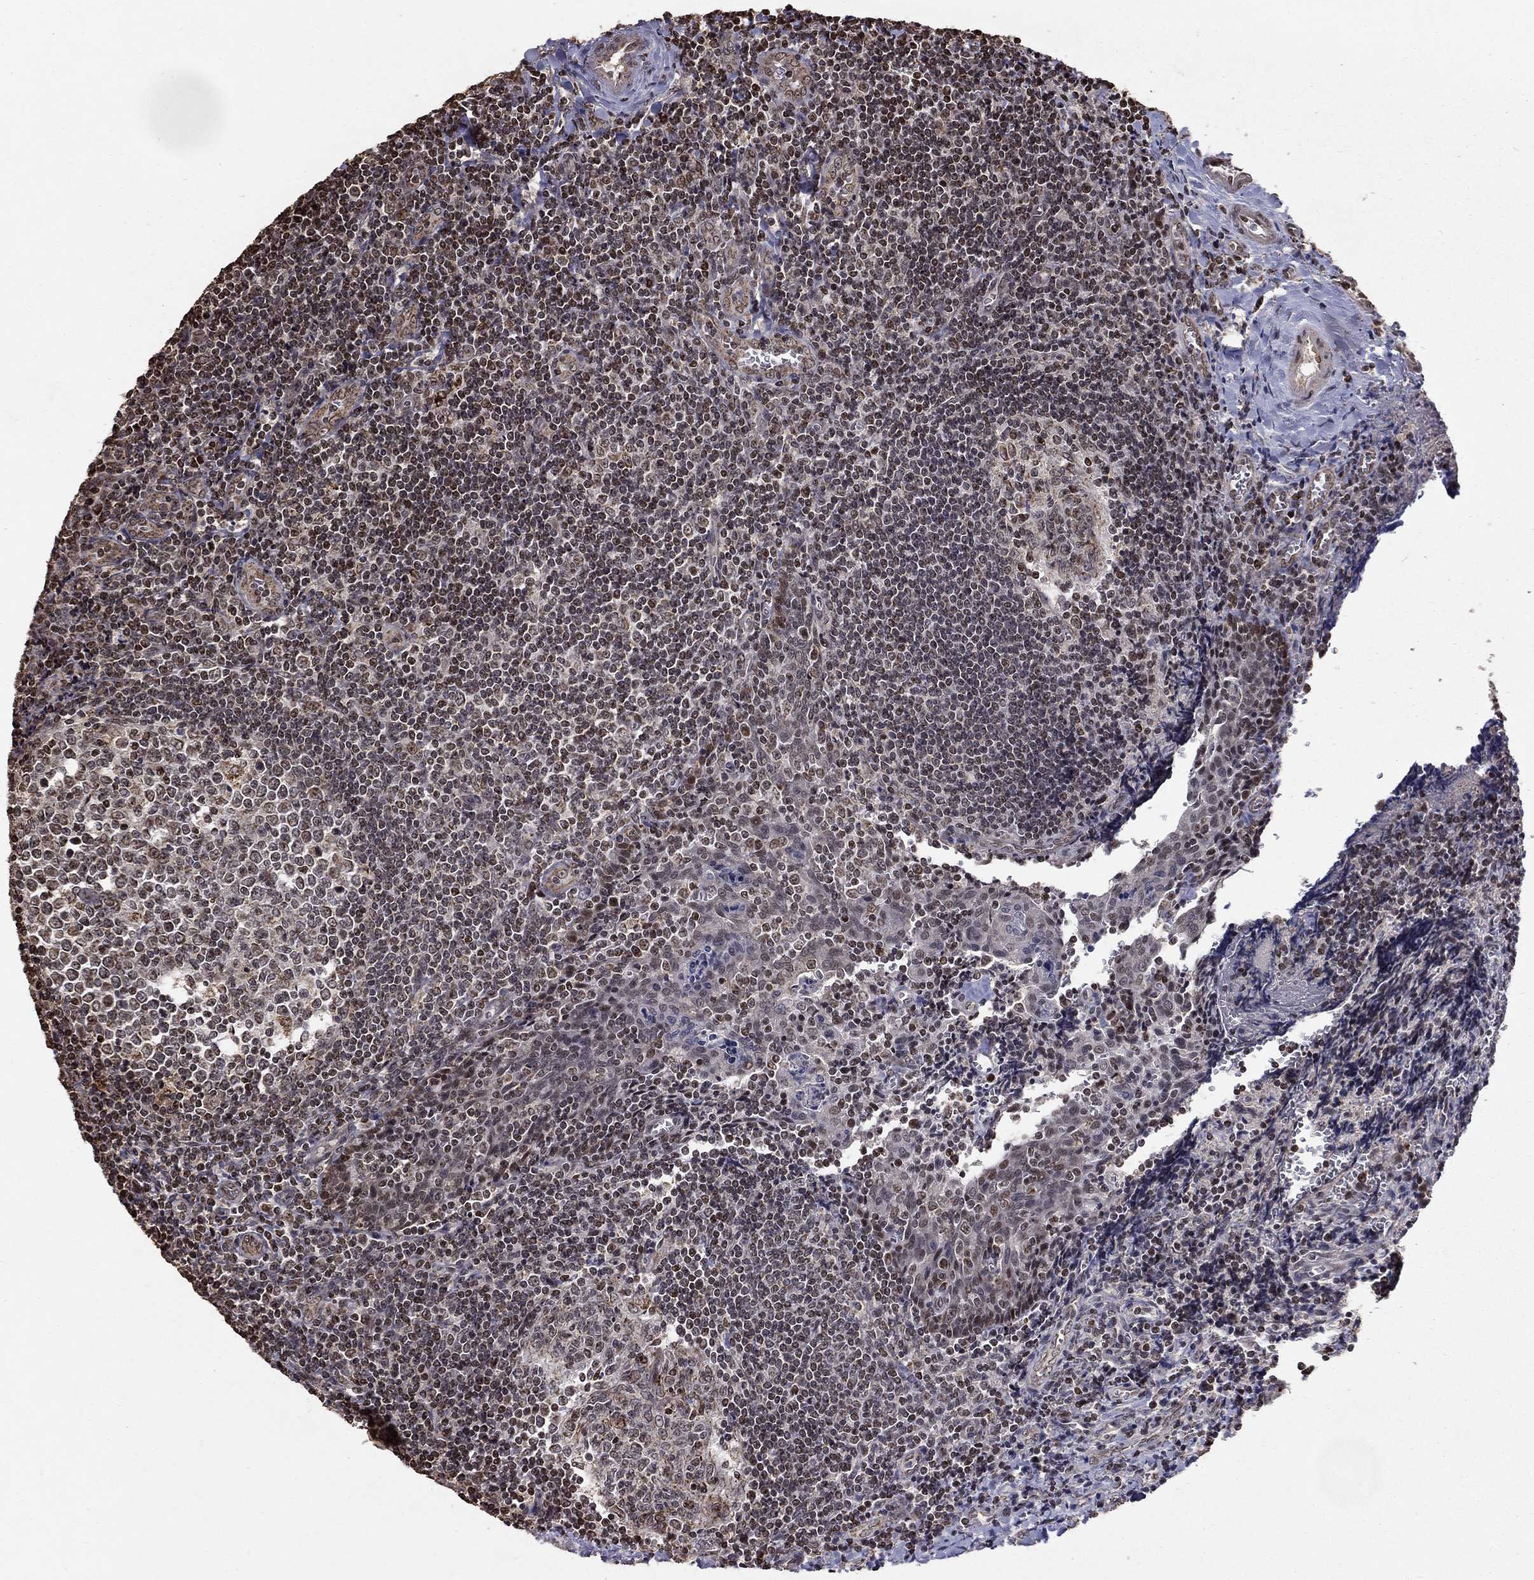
{"staining": {"intensity": "negative", "quantity": "none", "location": "none"}, "tissue": "tonsil", "cell_type": "Germinal center cells", "image_type": "normal", "snomed": [{"axis": "morphology", "description": "Normal tissue, NOS"}, {"axis": "morphology", "description": "Inflammation, NOS"}, {"axis": "topography", "description": "Tonsil"}], "caption": "DAB immunohistochemical staining of normal human tonsil demonstrates no significant expression in germinal center cells. (IHC, brightfield microscopy, high magnification).", "gene": "ACOT13", "patient": {"sex": "female", "age": 31}}